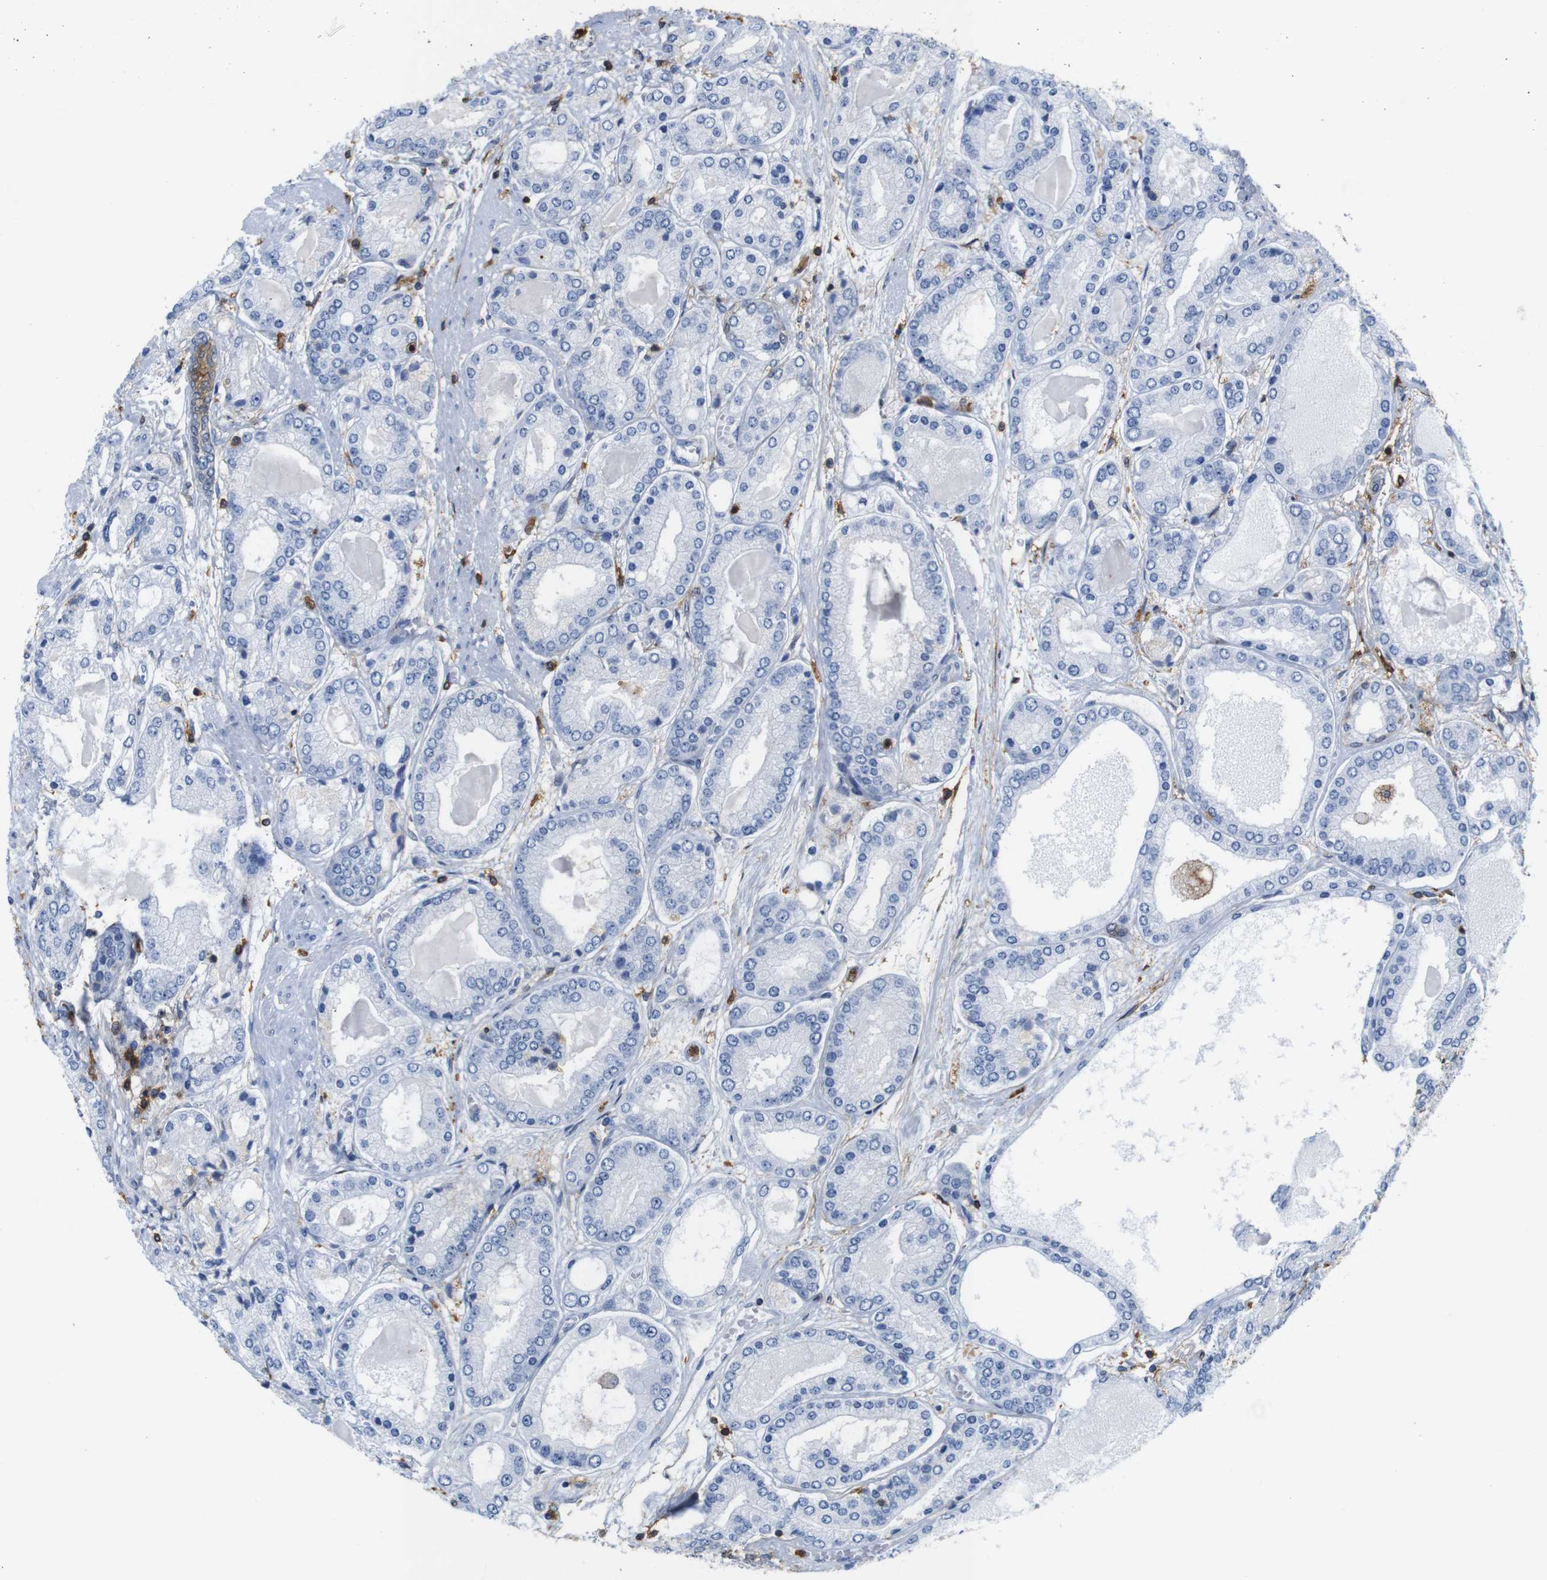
{"staining": {"intensity": "weak", "quantity": "<25%", "location": "cytoplasmic/membranous"}, "tissue": "prostate cancer", "cell_type": "Tumor cells", "image_type": "cancer", "snomed": [{"axis": "morphology", "description": "Adenocarcinoma, High grade"}, {"axis": "topography", "description": "Prostate"}], "caption": "Tumor cells are negative for protein expression in human prostate cancer.", "gene": "ANXA1", "patient": {"sex": "male", "age": 59}}